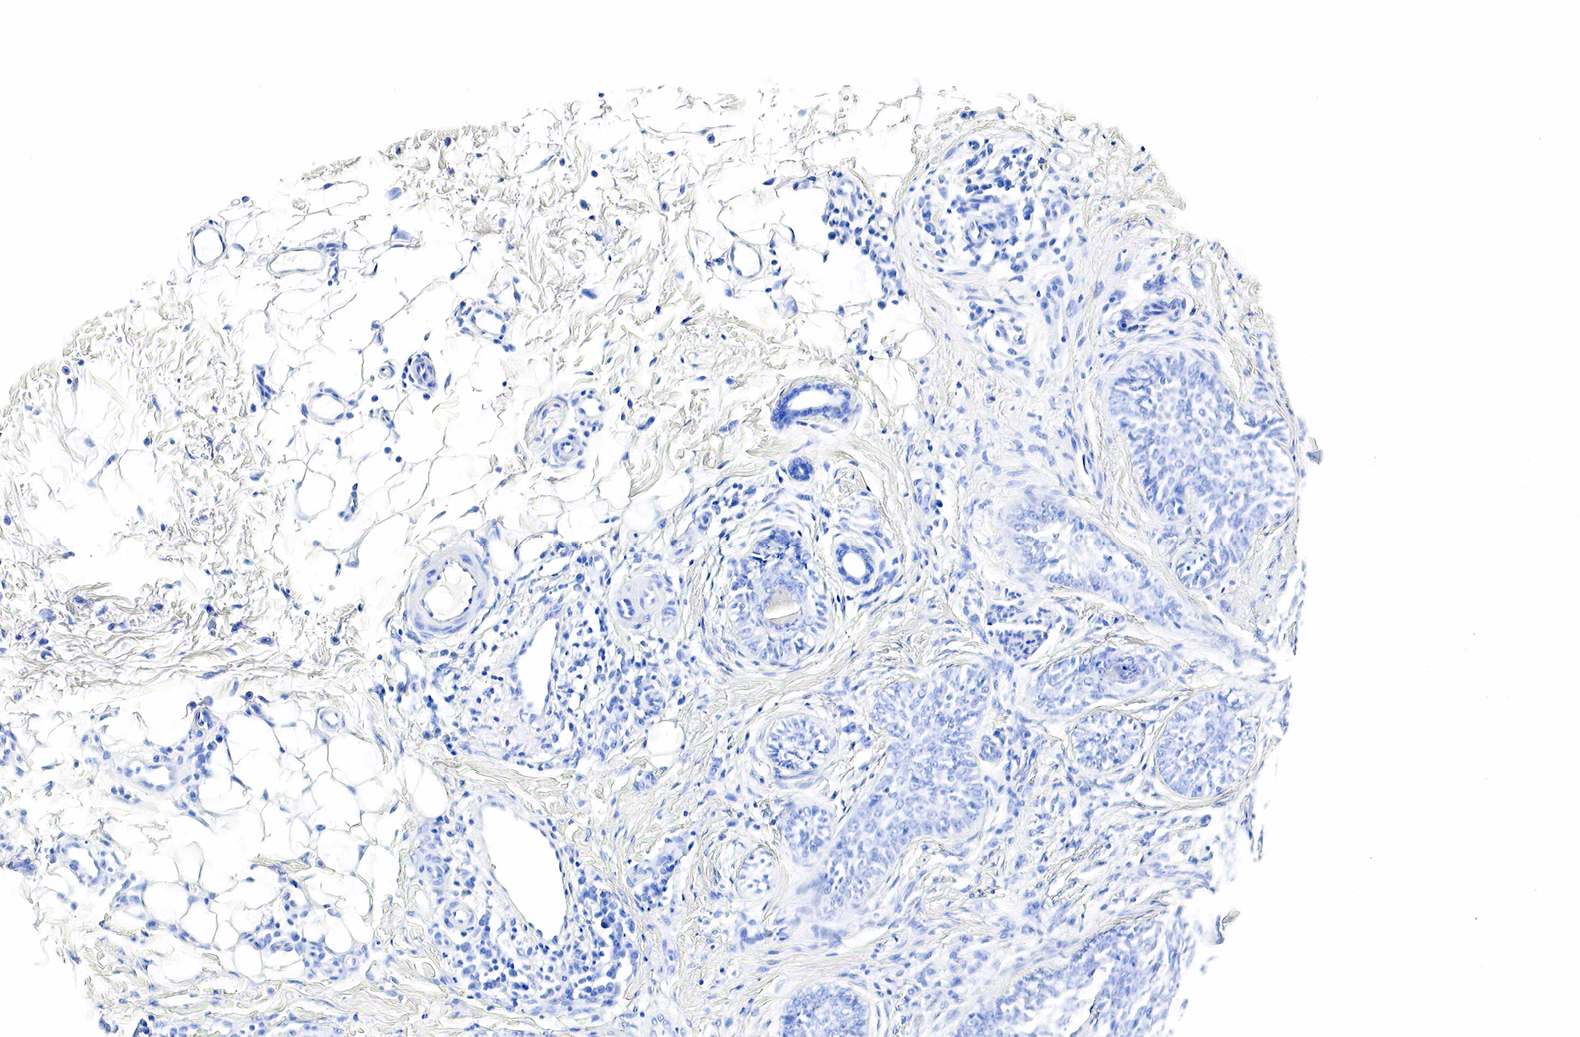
{"staining": {"intensity": "negative", "quantity": "none", "location": "none"}, "tissue": "skin cancer", "cell_type": "Tumor cells", "image_type": "cancer", "snomed": [{"axis": "morphology", "description": "Basal cell carcinoma"}, {"axis": "topography", "description": "Skin"}], "caption": "Skin cancer stained for a protein using immunohistochemistry (IHC) displays no staining tumor cells.", "gene": "ACP3", "patient": {"sex": "male", "age": 89}}